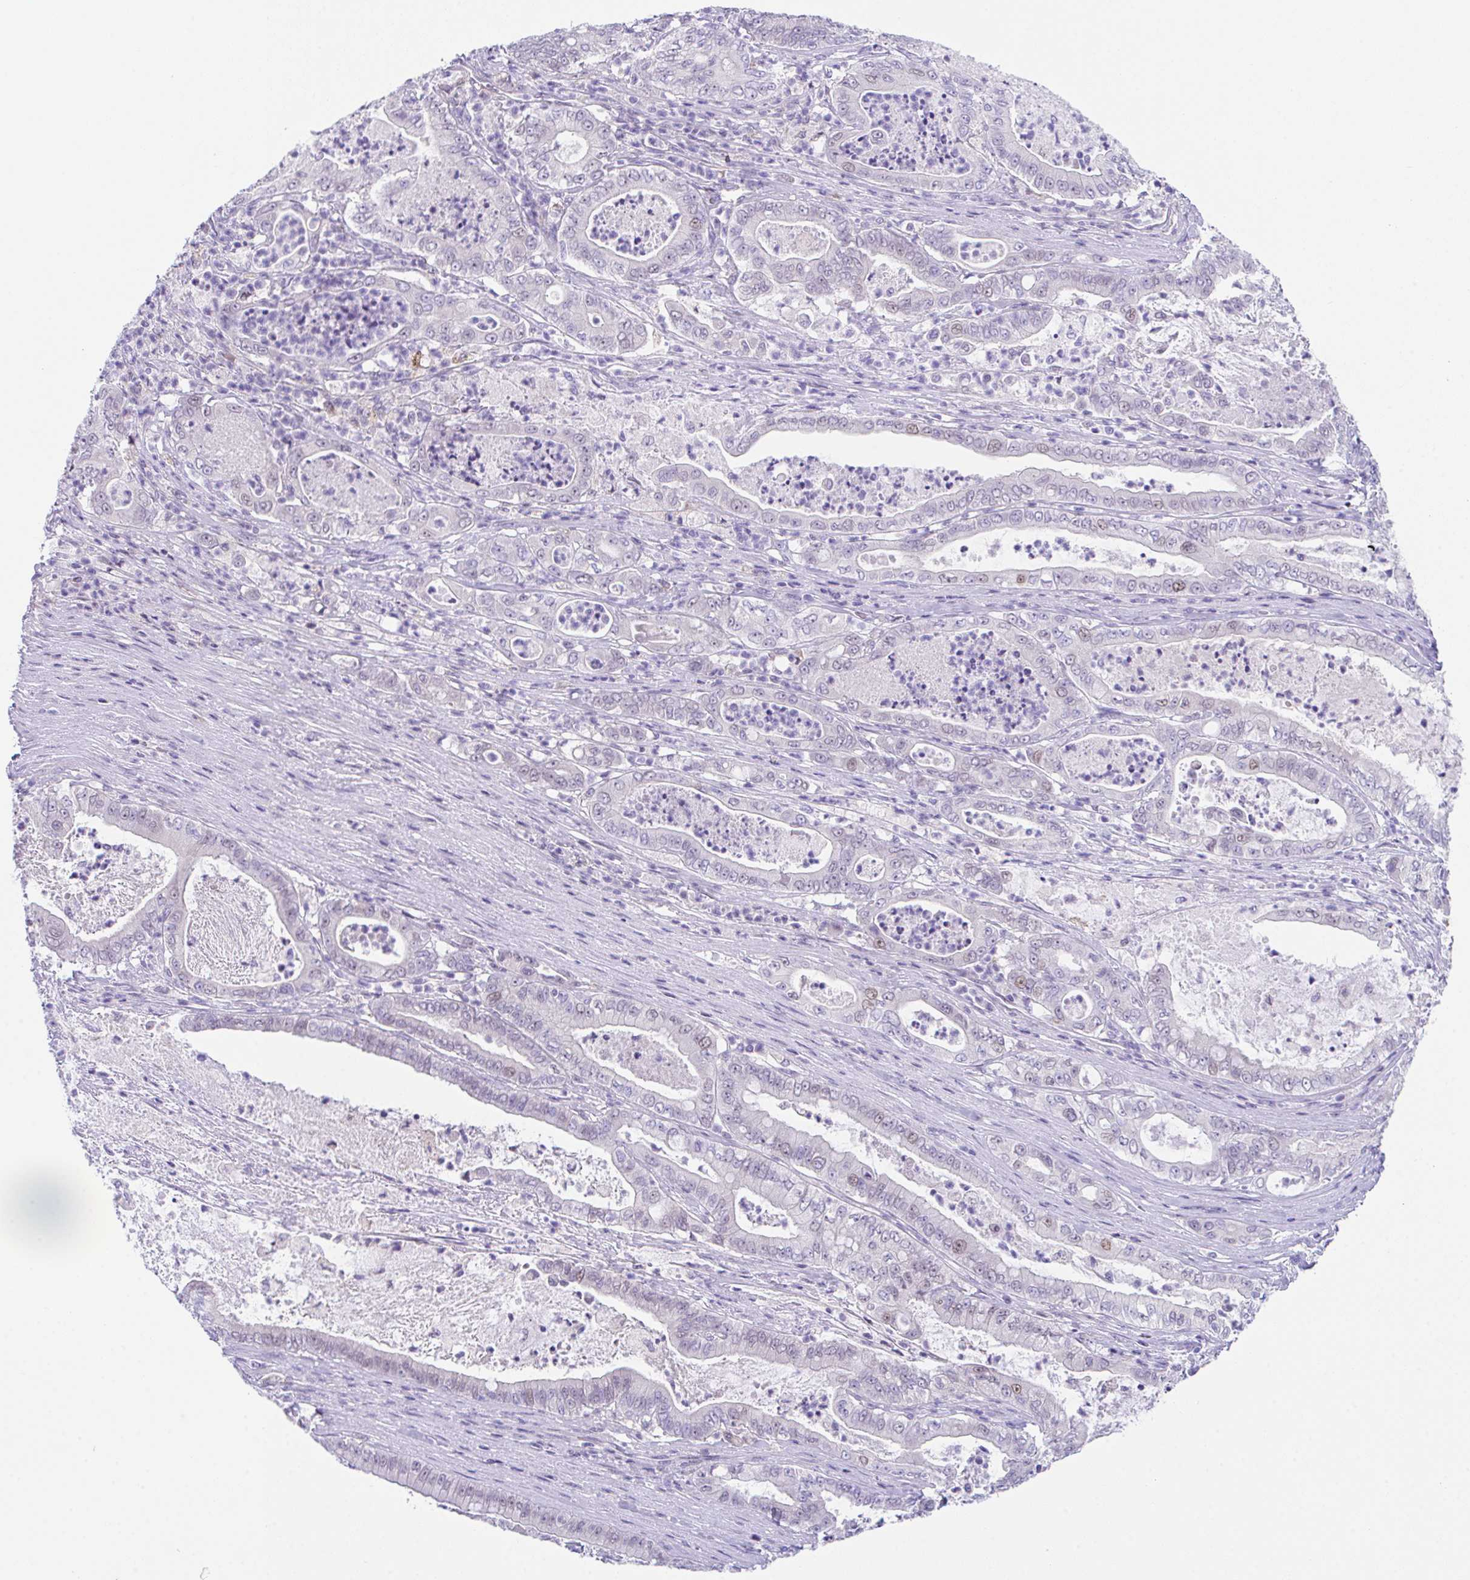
{"staining": {"intensity": "weak", "quantity": "<25%", "location": "nuclear"}, "tissue": "pancreatic cancer", "cell_type": "Tumor cells", "image_type": "cancer", "snomed": [{"axis": "morphology", "description": "Adenocarcinoma, NOS"}, {"axis": "topography", "description": "Pancreas"}], "caption": "This is a image of immunohistochemistry staining of pancreatic cancer, which shows no positivity in tumor cells.", "gene": "HACD4", "patient": {"sex": "male", "age": 71}}